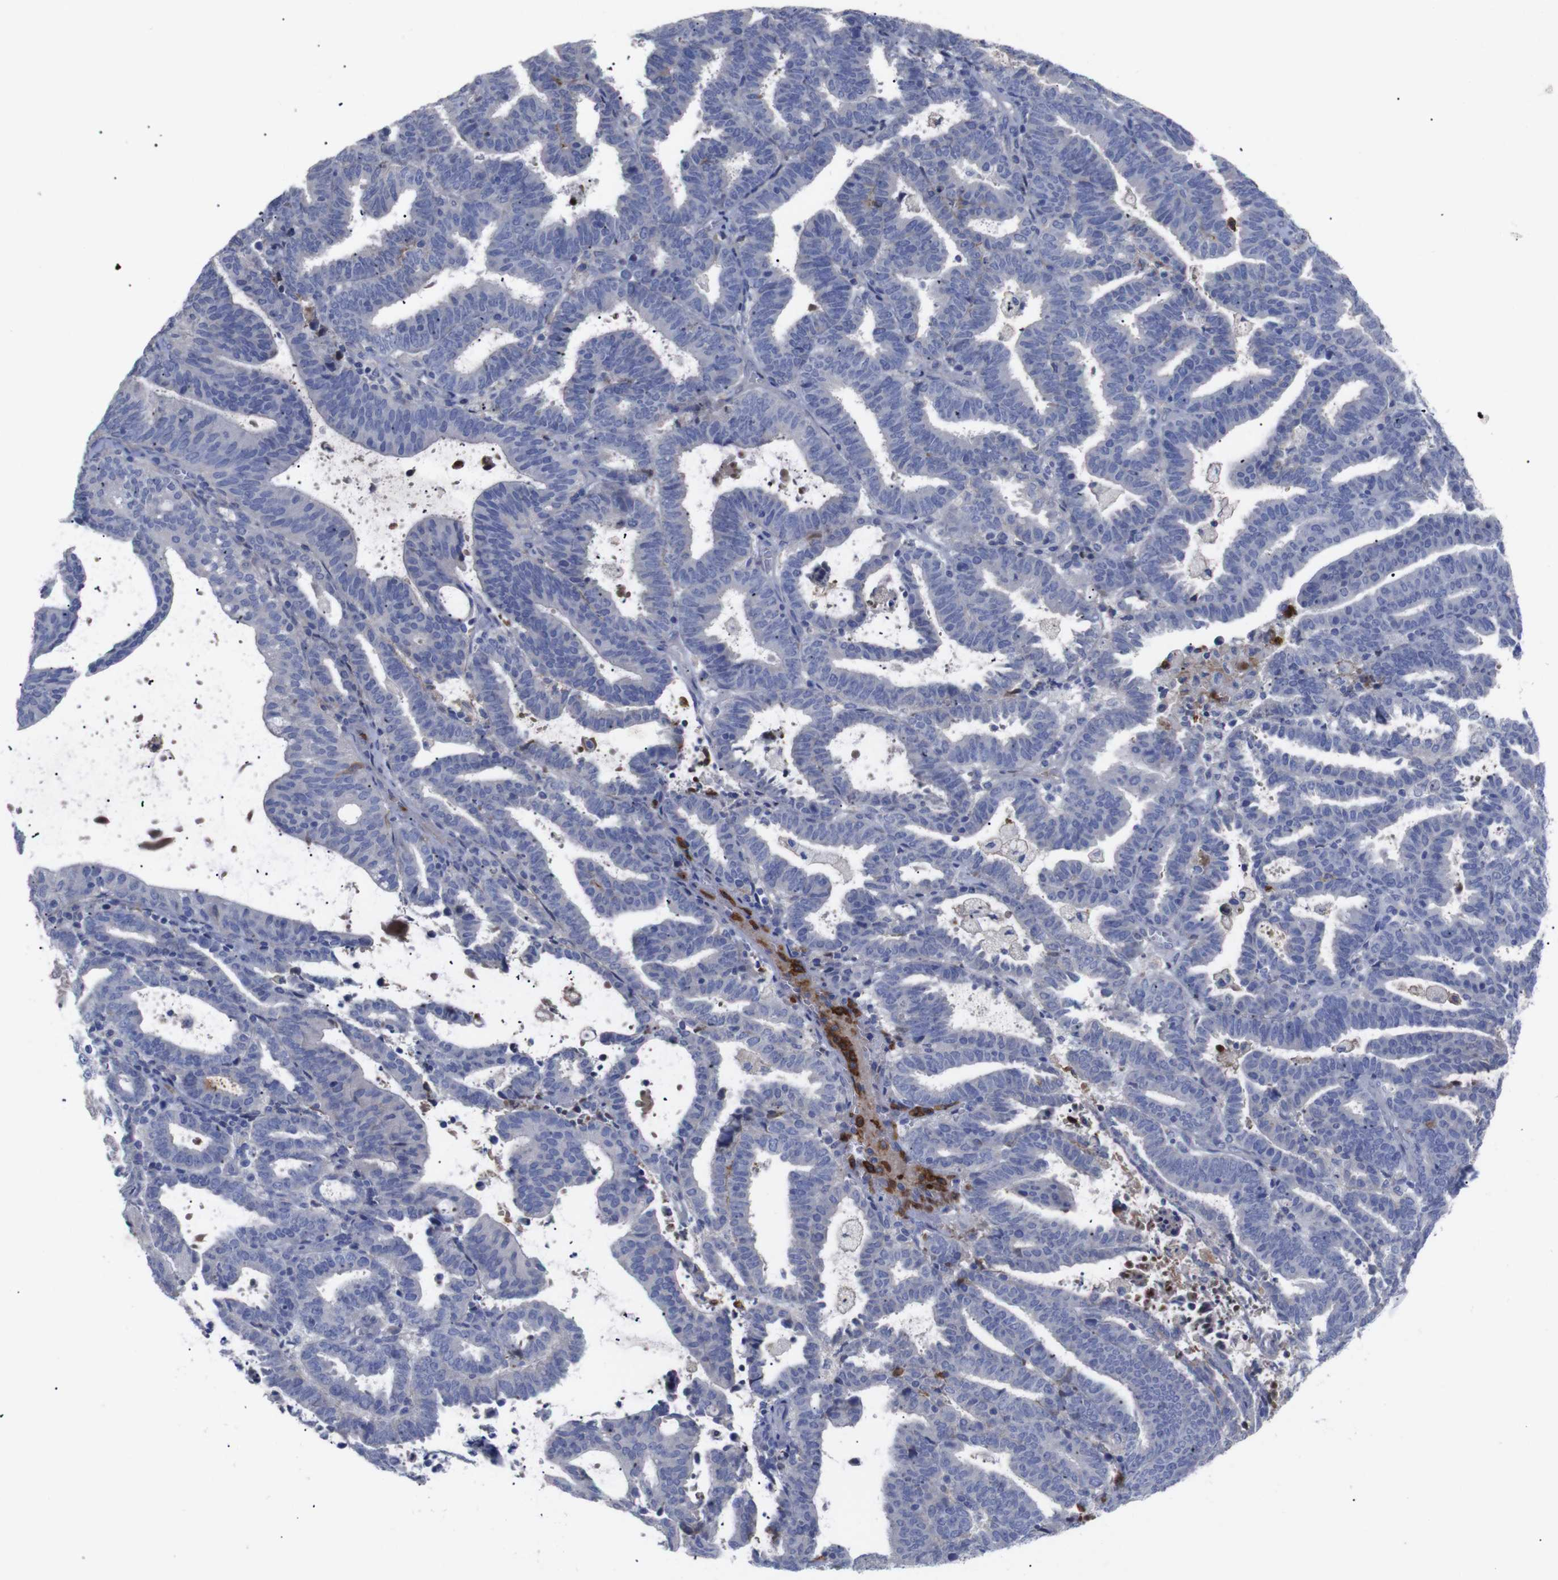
{"staining": {"intensity": "negative", "quantity": "none", "location": "none"}, "tissue": "endometrial cancer", "cell_type": "Tumor cells", "image_type": "cancer", "snomed": [{"axis": "morphology", "description": "Adenocarcinoma, NOS"}, {"axis": "topography", "description": "Uterus"}], "caption": "Adenocarcinoma (endometrial) was stained to show a protein in brown. There is no significant expression in tumor cells.", "gene": "C5AR1", "patient": {"sex": "female", "age": 83}}